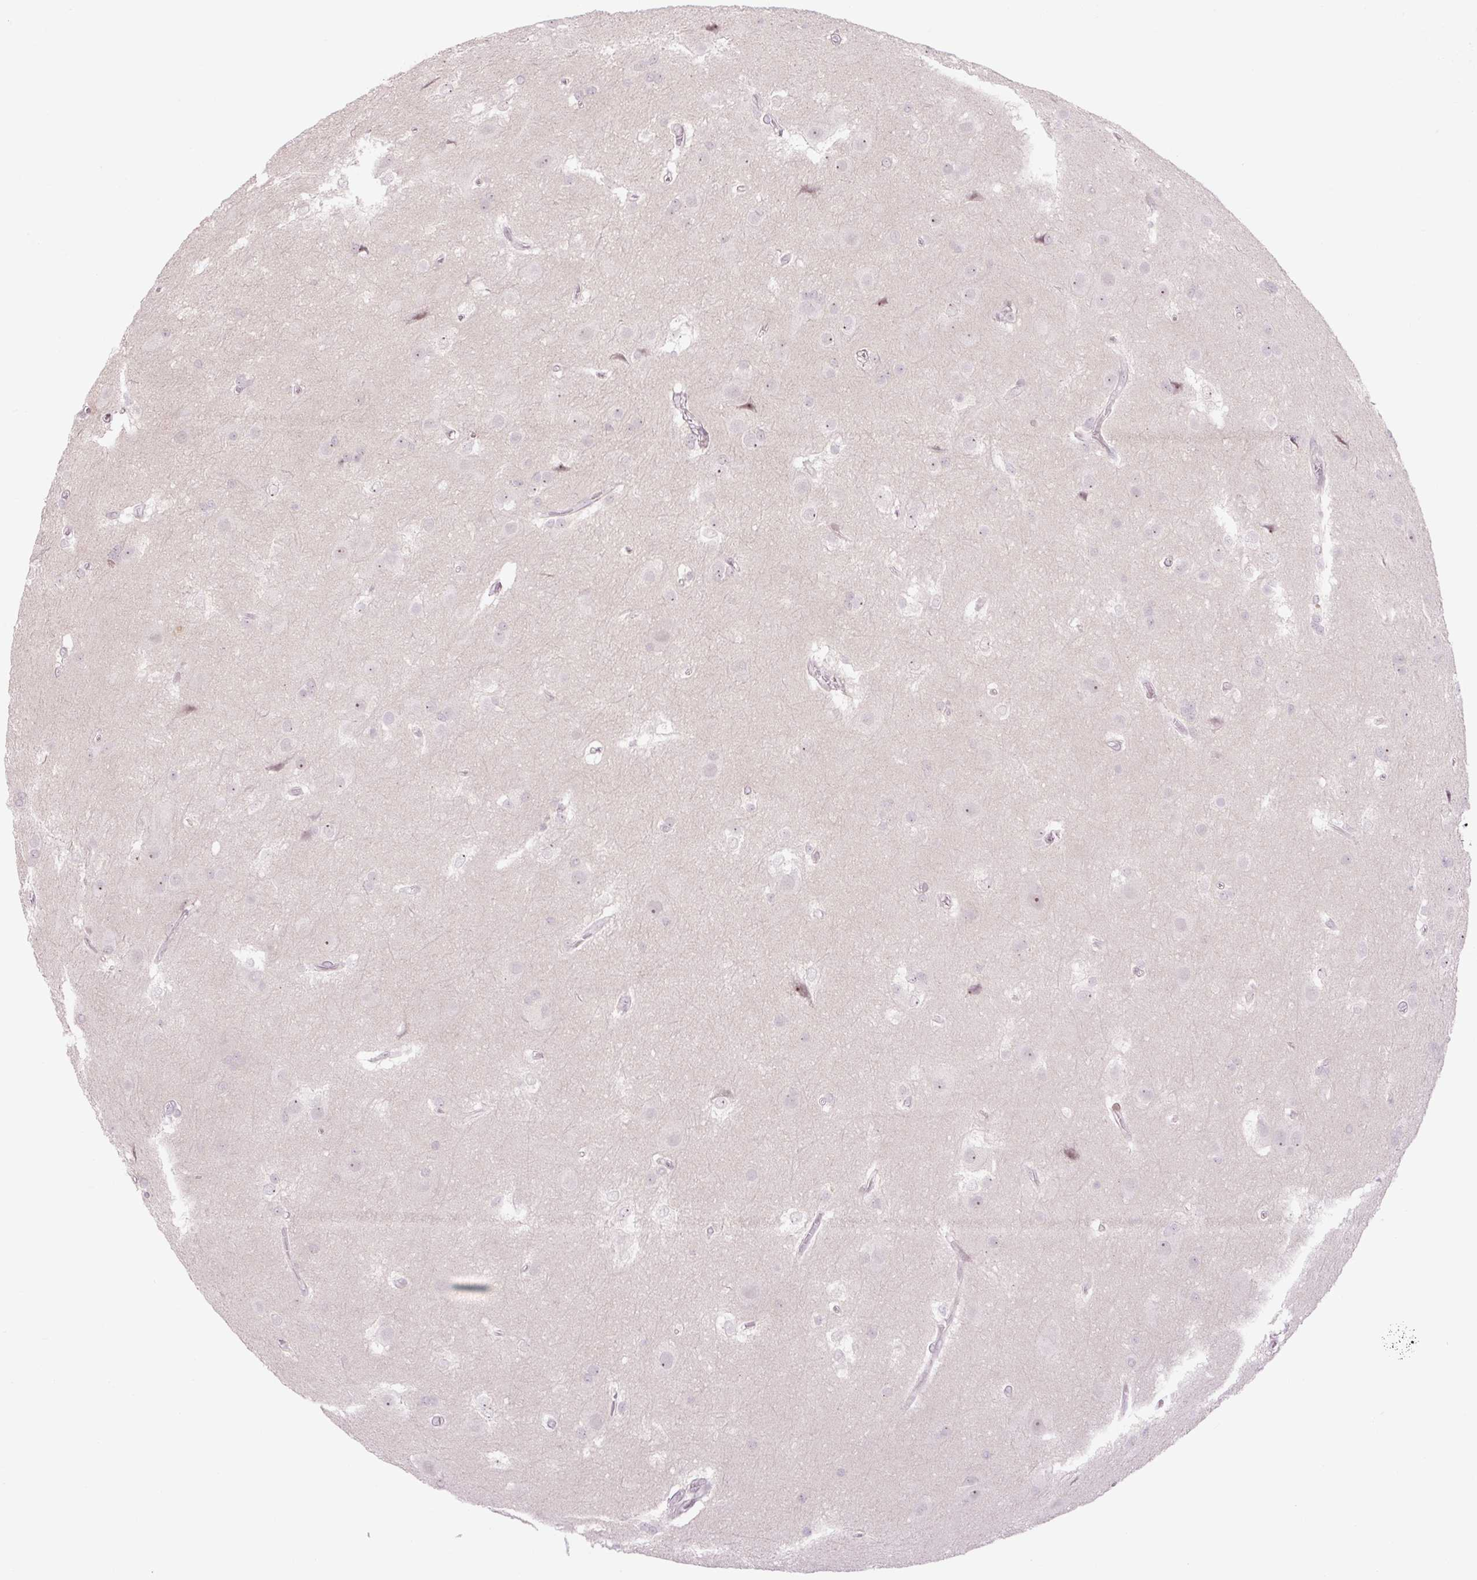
{"staining": {"intensity": "negative", "quantity": "none", "location": "none"}, "tissue": "glioma", "cell_type": "Tumor cells", "image_type": "cancer", "snomed": [{"axis": "morphology", "description": "Glioma, malignant, Low grade"}, {"axis": "topography", "description": "Brain"}], "caption": "Malignant glioma (low-grade) was stained to show a protein in brown. There is no significant expression in tumor cells.", "gene": "ZNF417", "patient": {"sex": "male", "age": 66}}